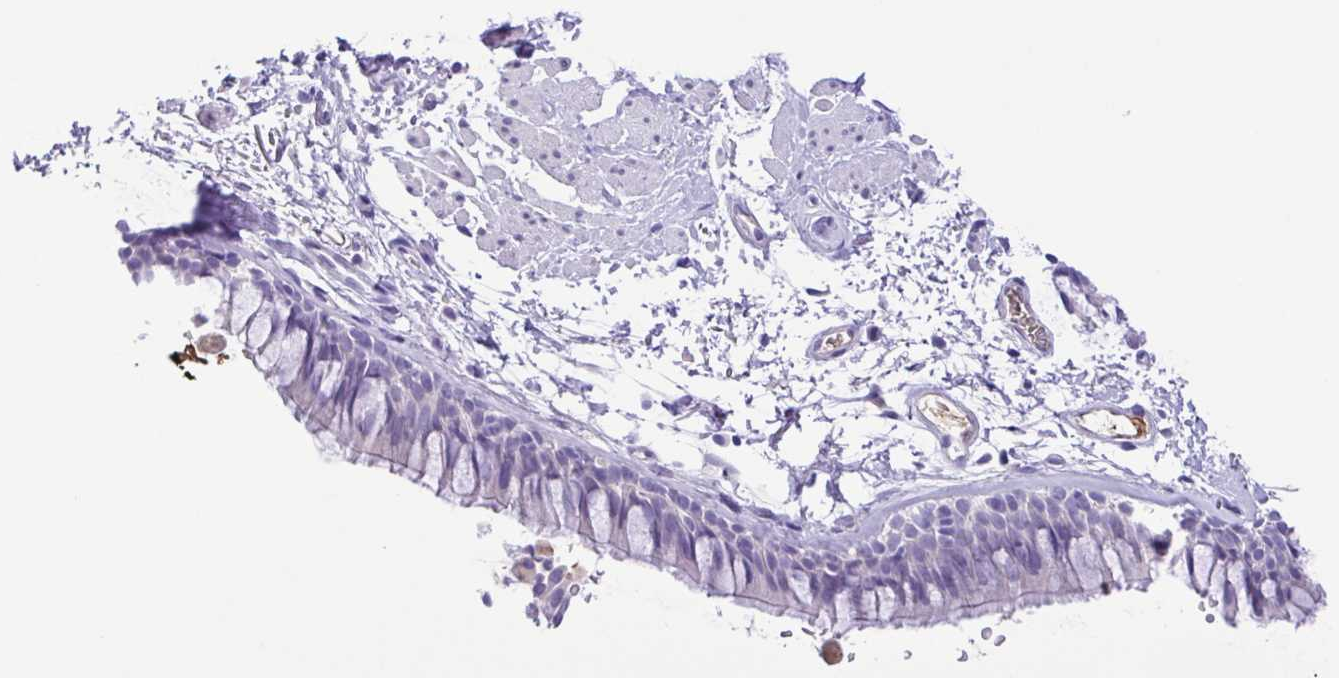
{"staining": {"intensity": "negative", "quantity": "none", "location": "none"}, "tissue": "bronchus", "cell_type": "Respiratory epithelial cells", "image_type": "normal", "snomed": [{"axis": "morphology", "description": "Normal tissue, NOS"}, {"axis": "topography", "description": "Cartilage tissue"}, {"axis": "topography", "description": "Bronchus"}], "caption": "This is an immunohistochemistry (IHC) photomicrograph of unremarkable human bronchus. There is no expression in respiratory epithelial cells.", "gene": "IGFL1", "patient": {"sex": "female", "age": 79}}